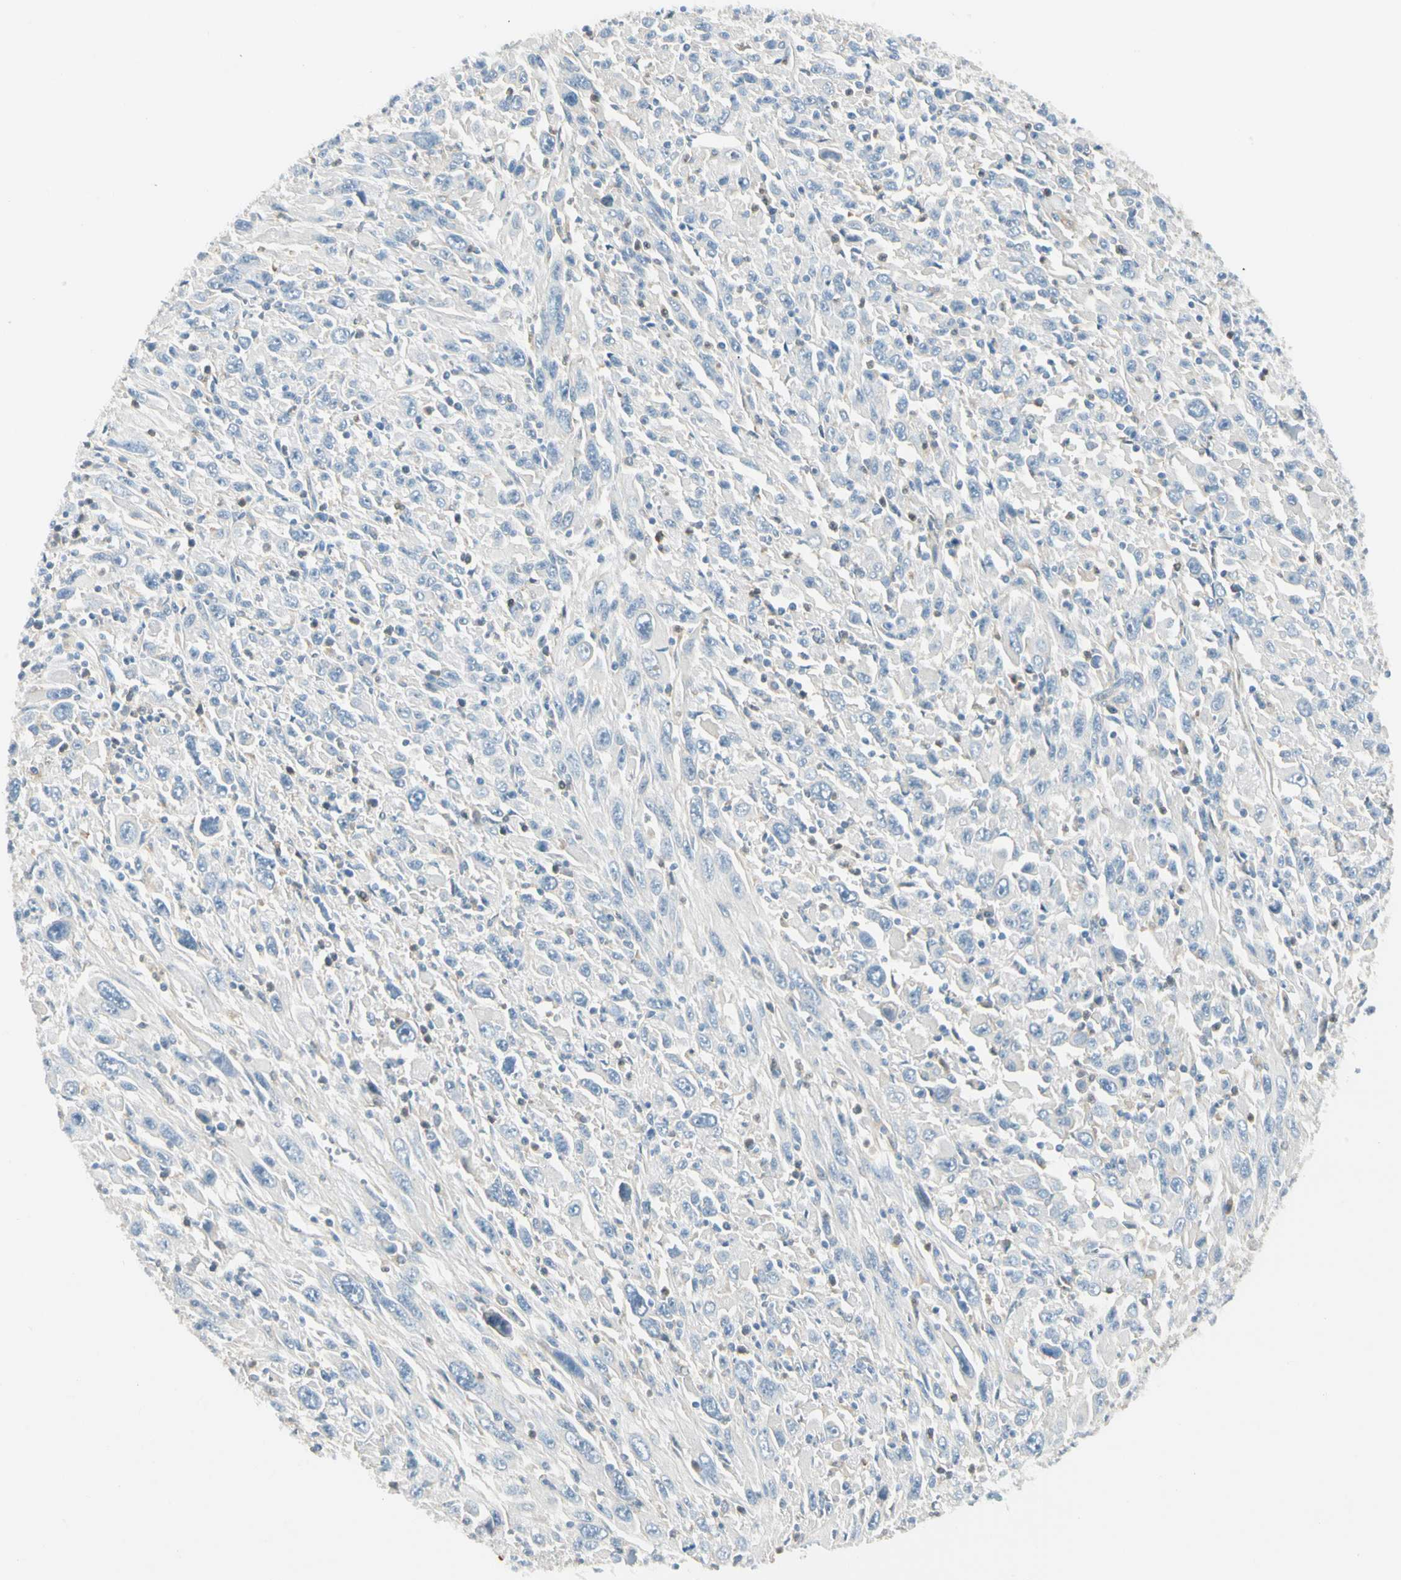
{"staining": {"intensity": "negative", "quantity": "none", "location": "none"}, "tissue": "melanoma", "cell_type": "Tumor cells", "image_type": "cancer", "snomed": [{"axis": "morphology", "description": "Malignant melanoma, Metastatic site"}, {"axis": "topography", "description": "Skin"}], "caption": "A micrograph of human melanoma is negative for staining in tumor cells.", "gene": "LPCAT2", "patient": {"sex": "female", "age": 56}}